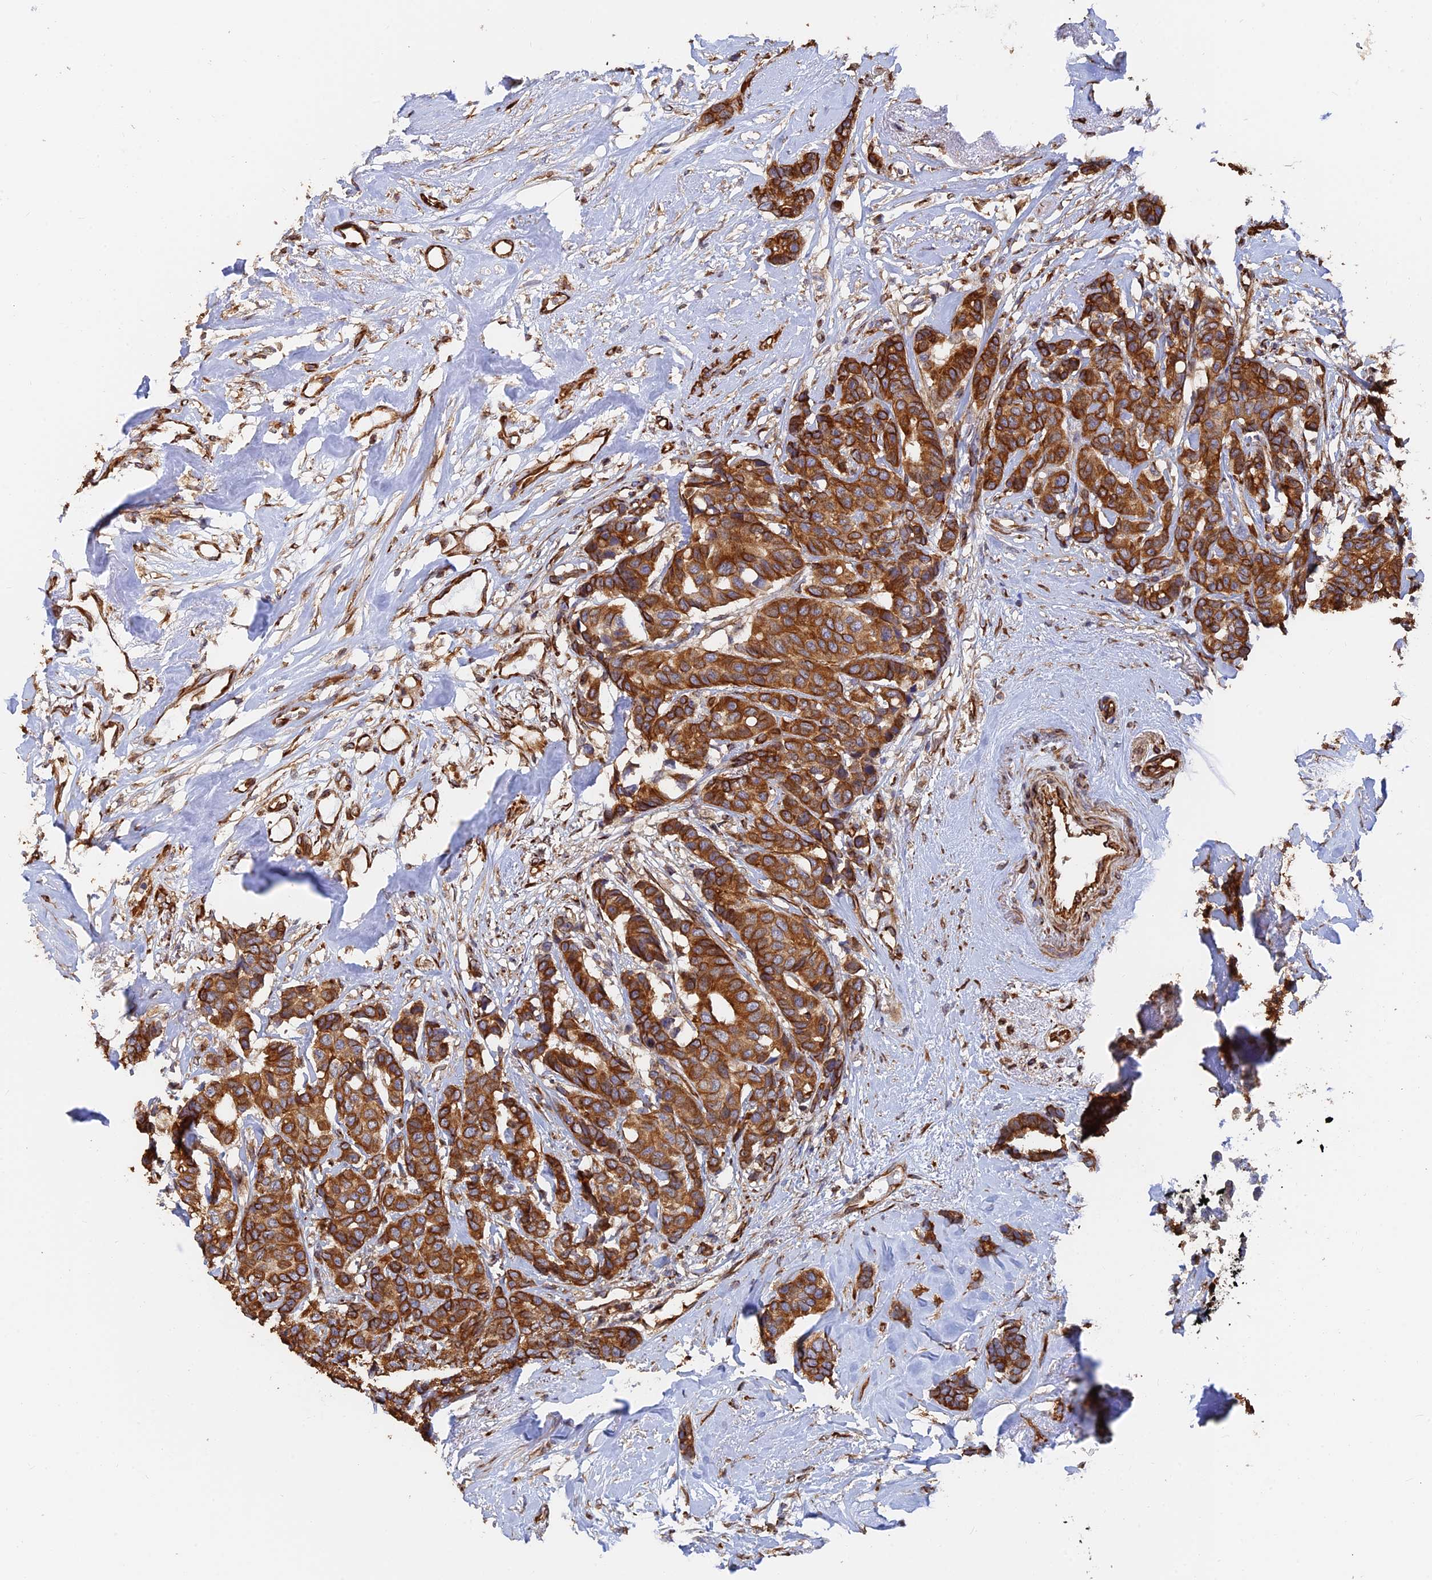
{"staining": {"intensity": "strong", "quantity": ">75%", "location": "cytoplasmic/membranous"}, "tissue": "breast cancer", "cell_type": "Tumor cells", "image_type": "cancer", "snomed": [{"axis": "morphology", "description": "Duct carcinoma"}, {"axis": "topography", "description": "Breast"}], "caption": "Strong cytoplasmic/membranous expression for a protein is identified in about >75% of tumor cells of breast intraductal carcinoma using IHC.", "gene": "WBP11", "patient": {"sex": "female", "age": 87}}